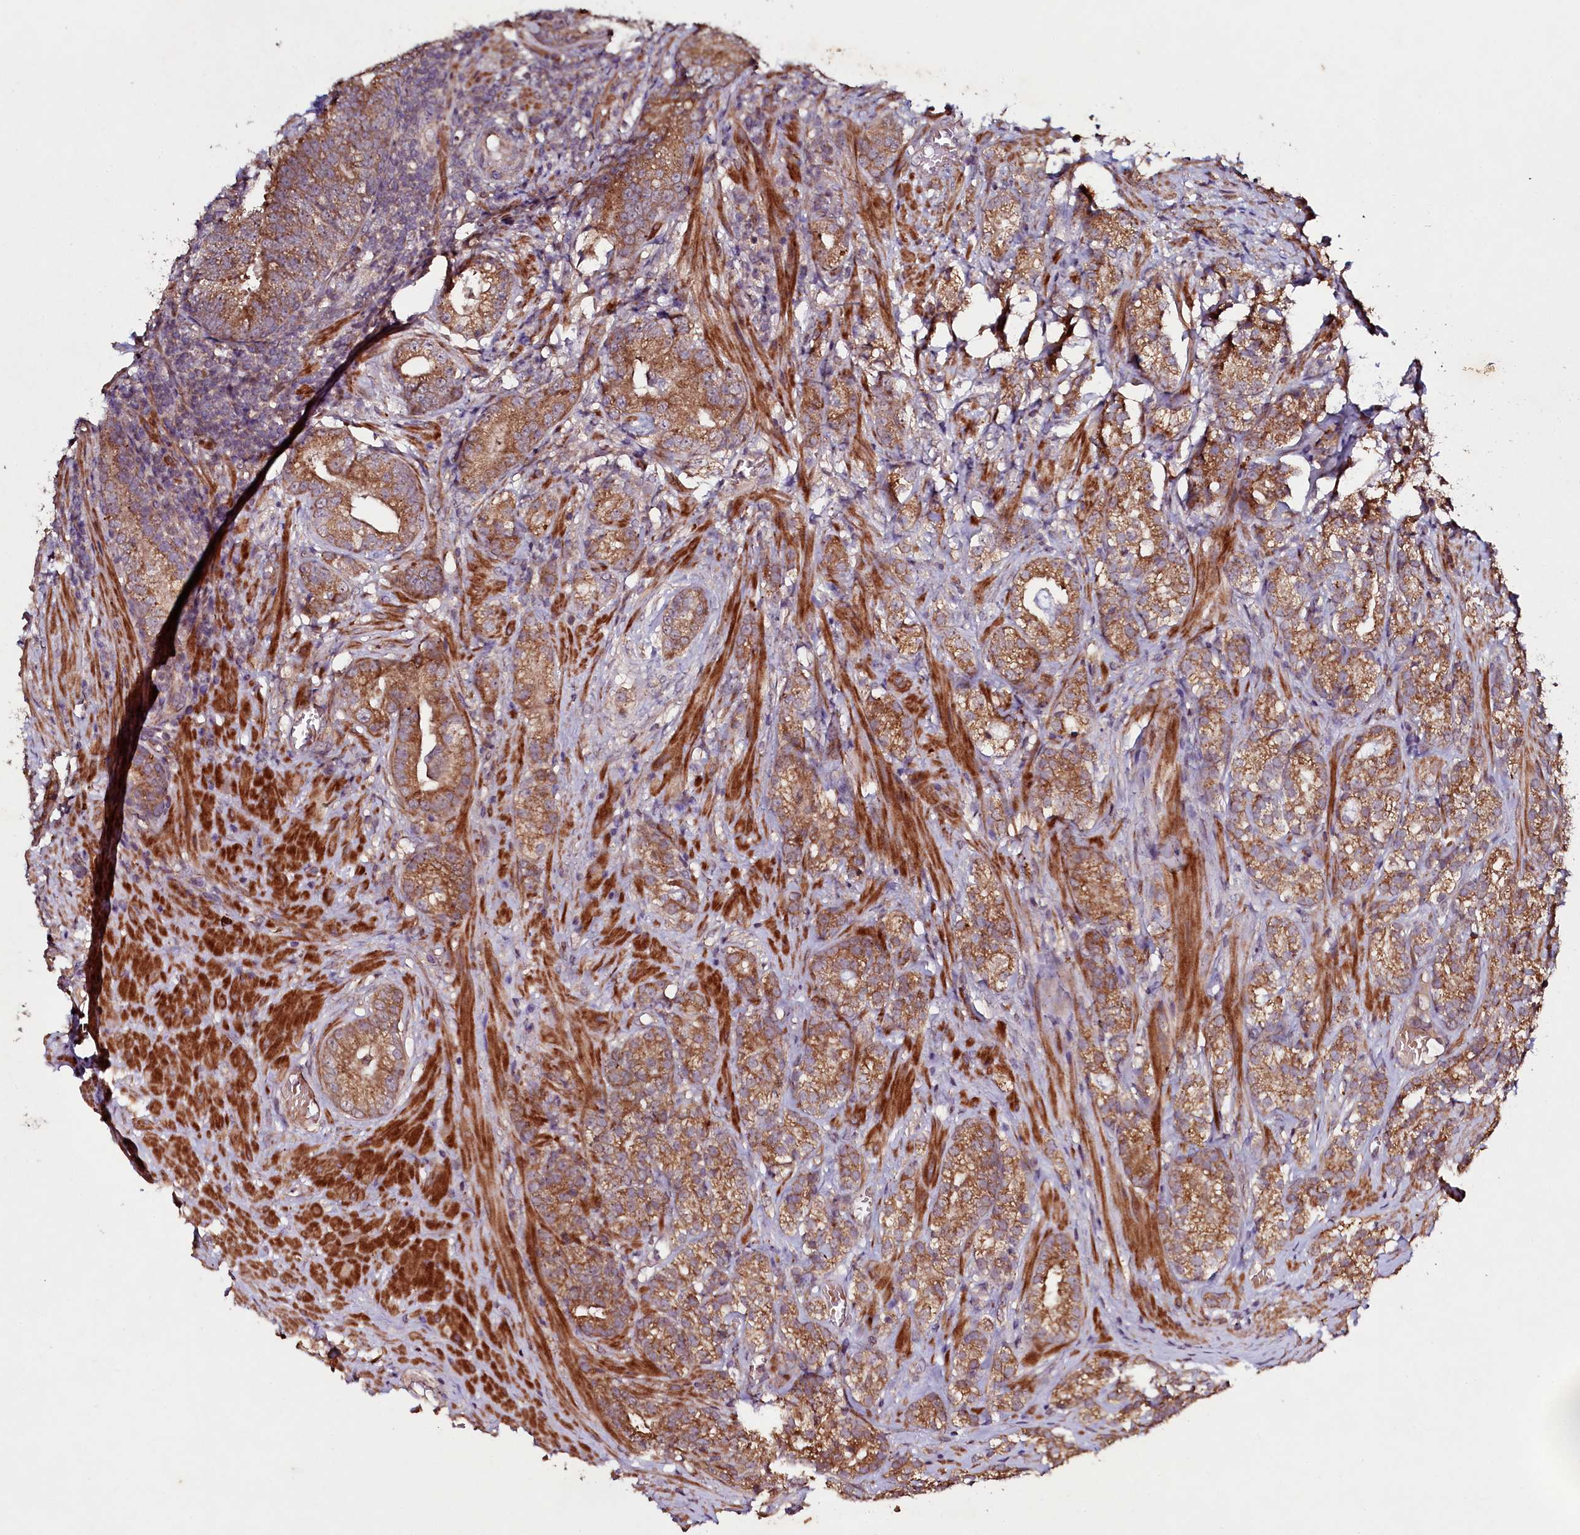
{"staining": {"intensity": "moderate", "quantity": ">75%", "location": "cytoplasmic/membranous"}, "tissue": "prostate cancer", "cell_type": "Tumor cells", "image_type": "cancer", "snomed": [{"axis": "morphology", "description": "Adenocarcinoma, High grade"}, {"axis": "topography", "description": "Prostate"}], "caption": "Tumor cells display moderate cytoplasmic/membranous staining in approximately >75% of cells in prostate cancer.", "gene": "SEC24C", "patient": {"sex": "male", "age": 69}}